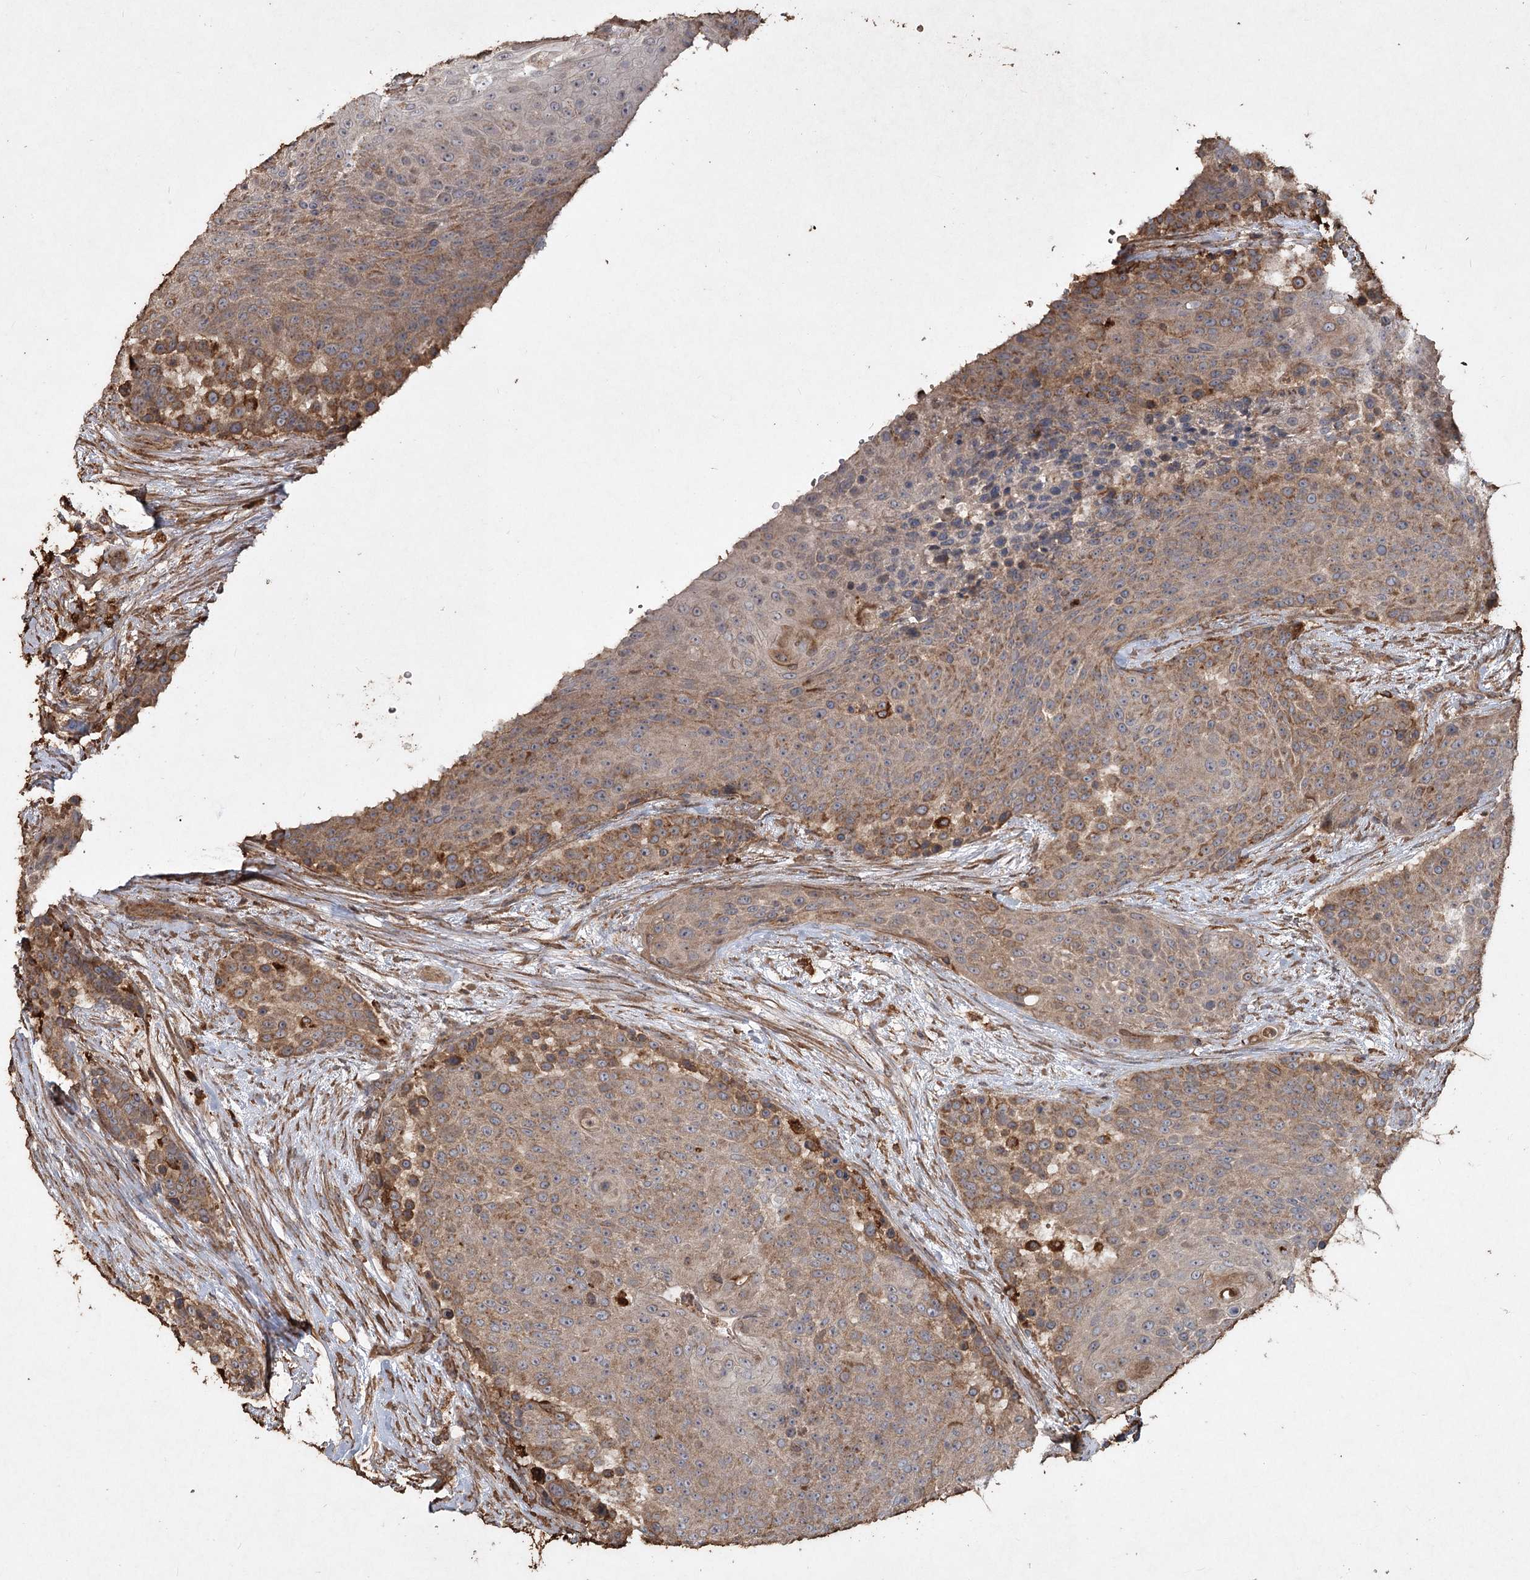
{"staining": {"intensity": "moderate", "quantity": "25%-75%", "location": "cytoplasmic/membranous"}, "tissue": "urothelial cancer", "cell_type": "Tumor cells", "image_type": "cancer", "snomed": [{"axis": "morphology", "description": "Urothelial carcinoma, High grade"}, {"axis": "topography", "description": "Urinary bladder"}], "caption": "The histopathology image displays a brown stain indicating the presence of a protein in the cytoplasmic/membranous of tumor cells in high-grade urothelial carcinoma. (brown staining indicates protein expression, while blue staining denotes nuclei).", "gene": "PIK3C2A", "patient": {"sex": "female", "age": 63}}